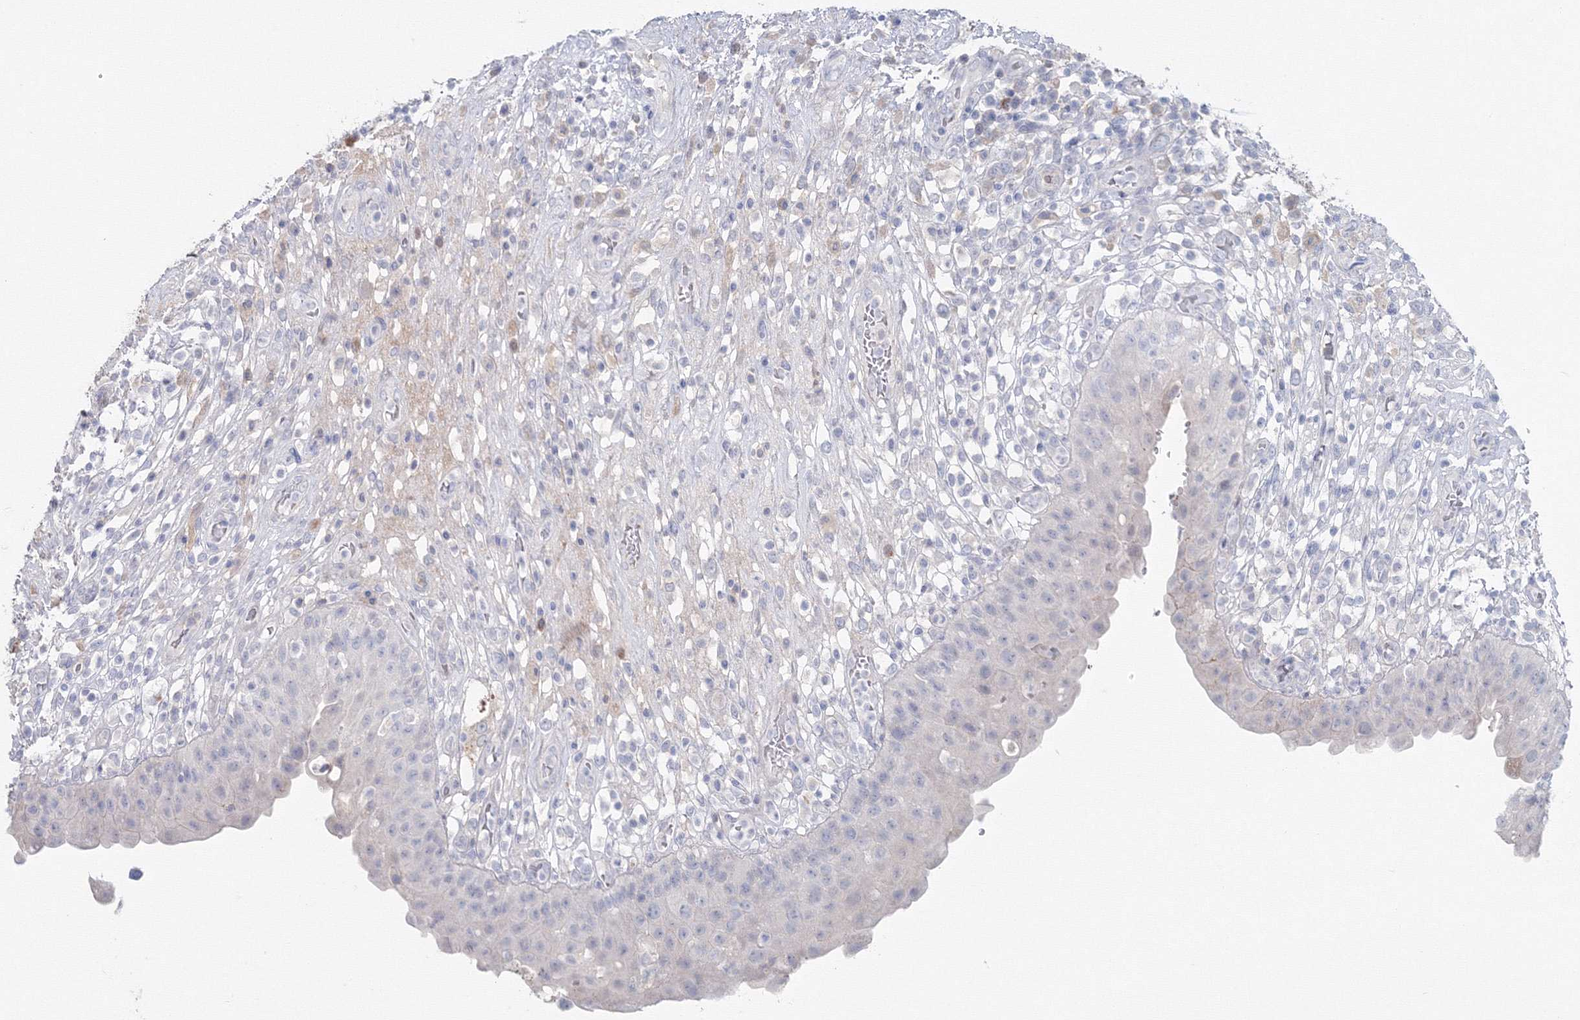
{"staining": {"intensity": "negative", "quantity": "none", "location": "none"}, "tissue": "urinary bladder", "cell_type": "Urothelial cells", "image_type": "normal", "snomed": [{"axis": "morphology", "description": "Normal tissue, NOS"}, {"axis": "topography", "description": "Urinary bladder"}], "caption": "The photomicrograph demonstrates no staining of urothelial cells in normal urinary bladder. Nuclei are stained in blue.", "gene": "GCKR", "patient": {"sex": "female", "age": 62}}